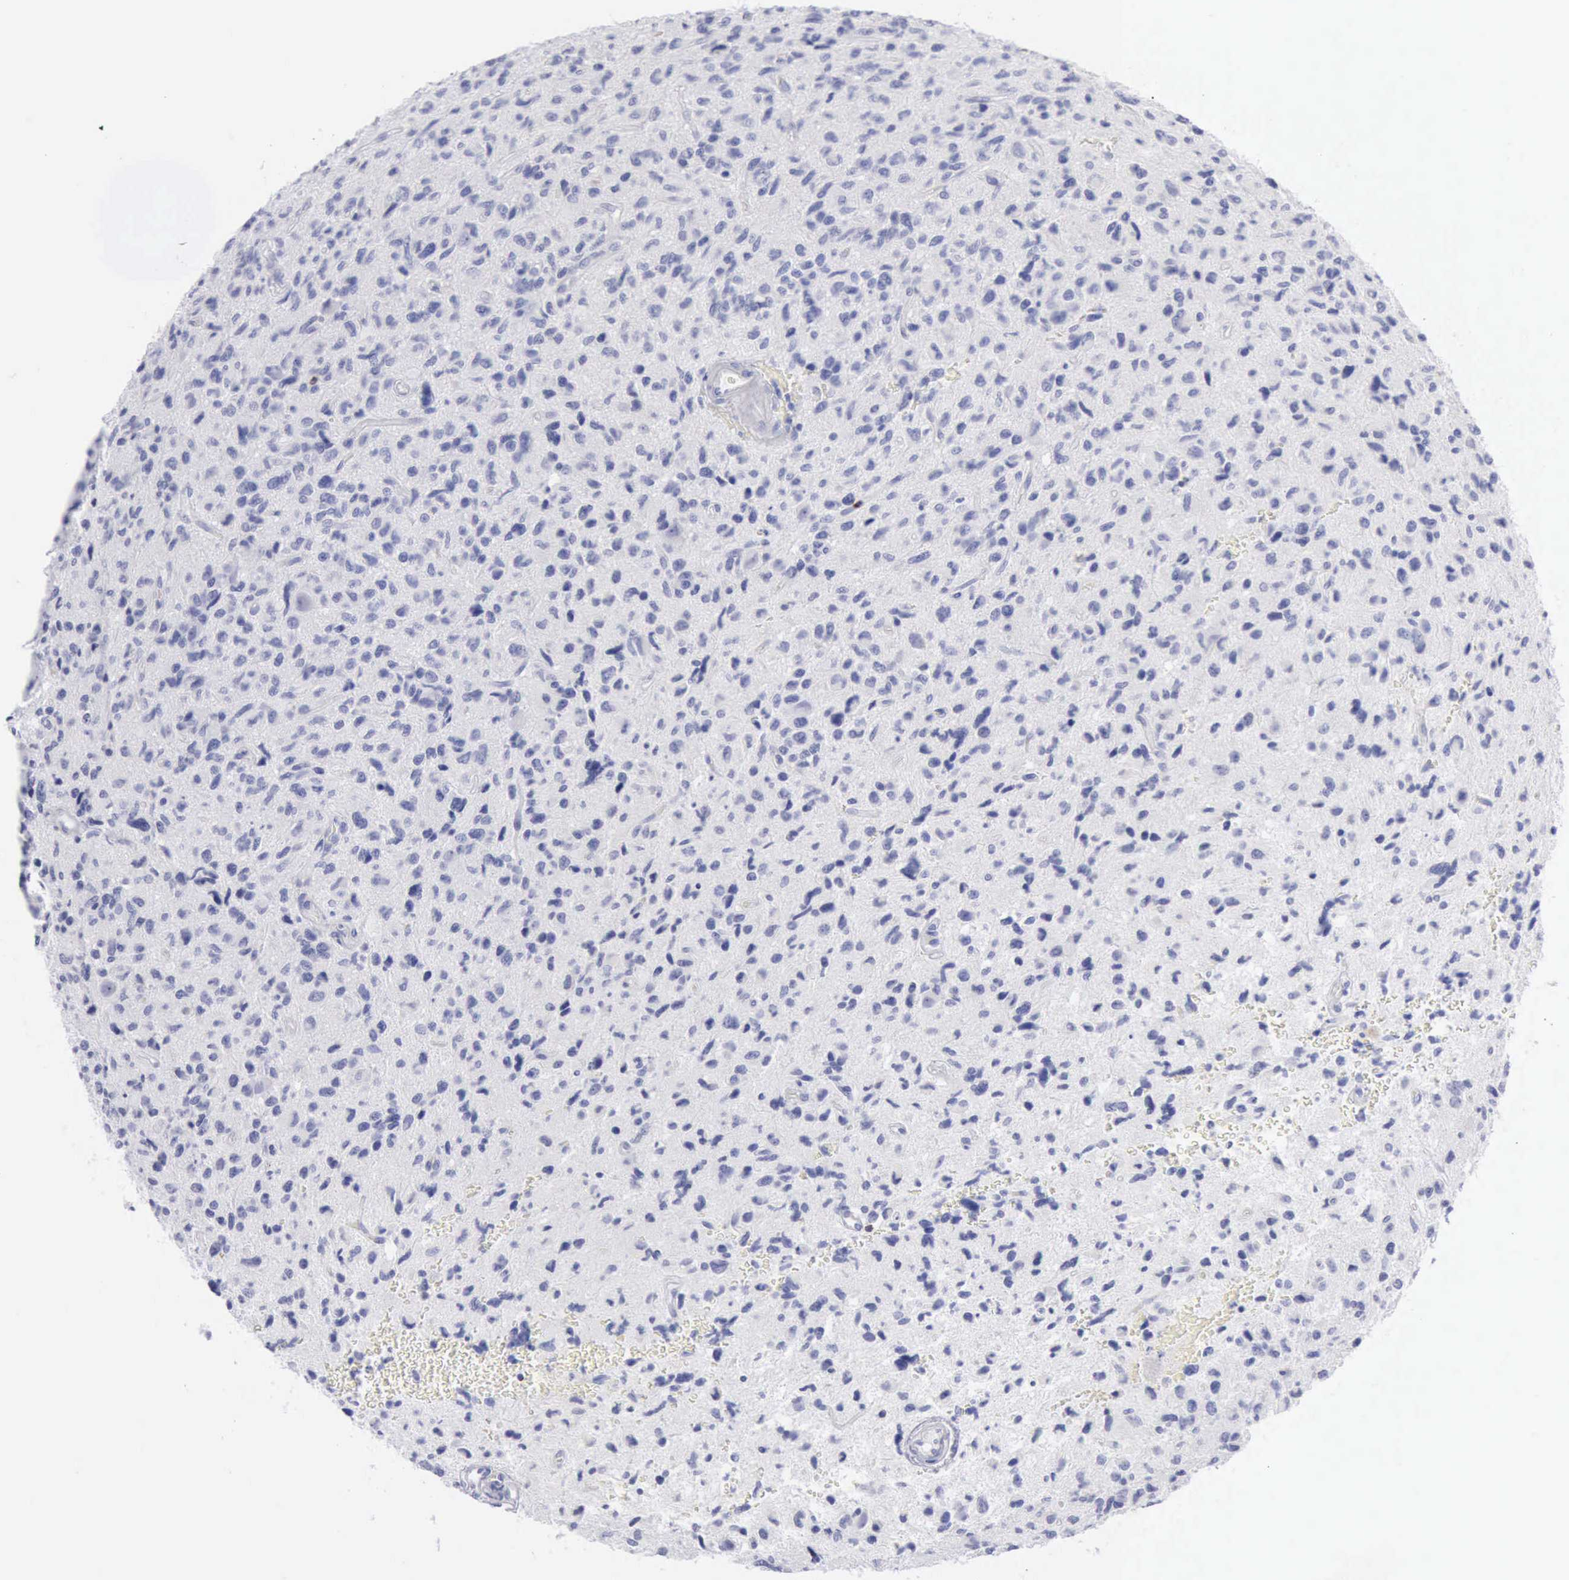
{"staining": {"intensity": "negative", "quantity": "none", "location": "none"}, "tissue": "glioma", "cell_type": "Tumor cells", "image_type": "cancer", "snomed": [{"axis": "morphology", "description": "Glioma, malignant, High grade"}, {"axis": "topography", "description": "Brain"}], "caption": "Photomicrograph shows no protein positivity in tumor cells of glioma tissue.", "gene": "GZMB", "patient": {"sex": "female", "age": 60}}